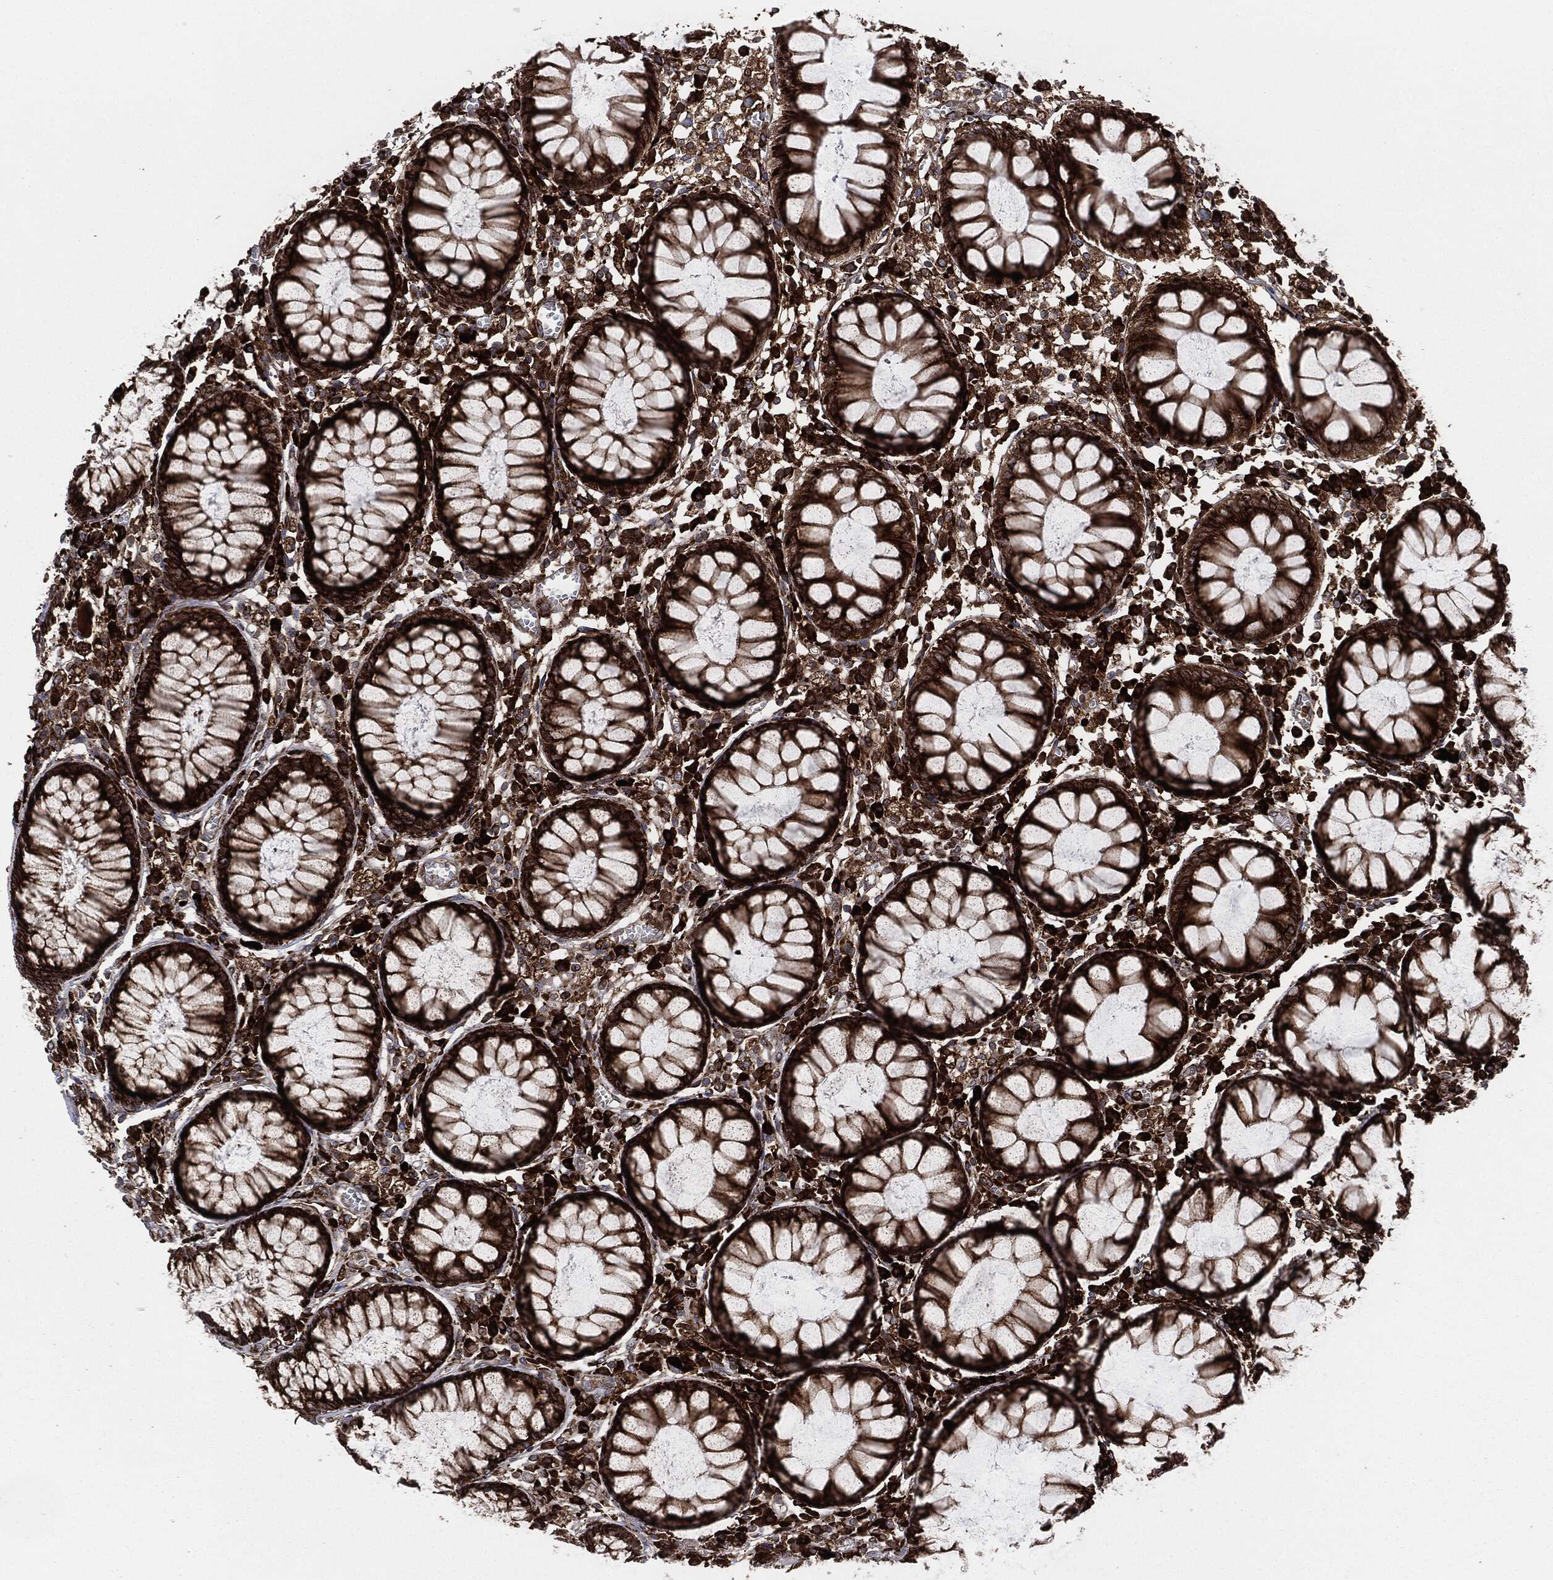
{"staining": {"intensity": "negative", "quantity": "none", "location": "none"}, "tissue": "colon", "cell_type": "Endothelial cells", "image_type": "normal", "snomed": [{"axis": "morphology", "description": "Normal tissue, NOS"}, {"axis": "topography", "description": "Colon"}], "caption": "This micrograph is of benign colon stained with immunohistochemistry (IHC) to label a protein in brown with the nuclei are counter-stained blue. There is no positivity in endothelial cells. (DAB (3,3'-diaminobenzidine) IHC, high magnification).", "gene": "CALR", "patient": {"sex": "male", "age": 65}}